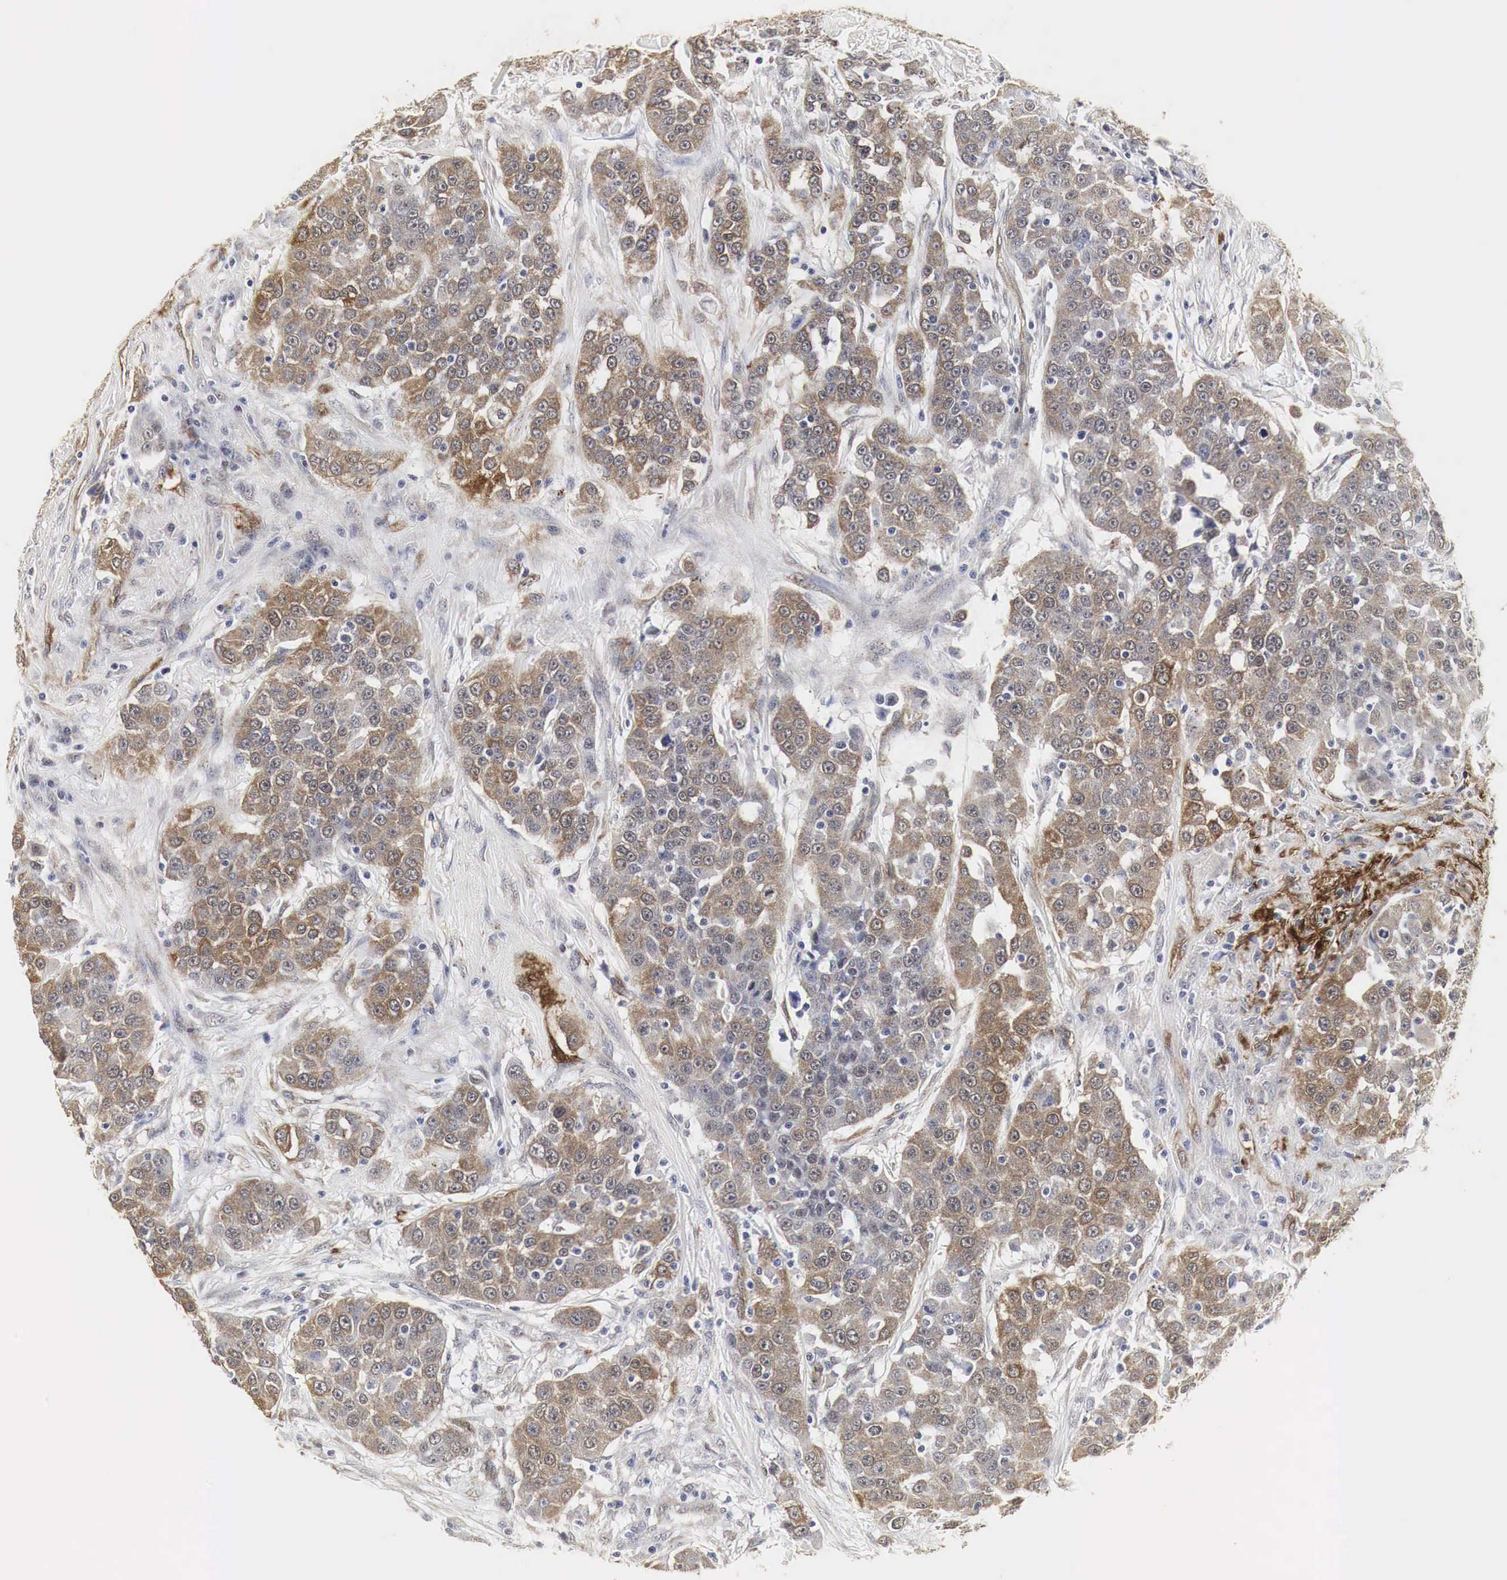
{"staining": {"intensity": "weak", "quantity": "25%-75%", "location": "cytoplasmic/membranous"}, "tissue": "urothelial cancer", "cell_type": "Tumor cells", "image_type": "cancer", "snomed": [{"axis": "morphology", "description": "Urothelial carcinoma, High grade"}, {"axis": "topography", "description": "Urinary bladder"}], "caption": "Tumor cells show low levels of weak cytoplasmic/membranous expression in about 25%-75% of cells in urothelial cancer.", "gene": "SPIN1", "patient": {"sex": "female", "age": 80}}